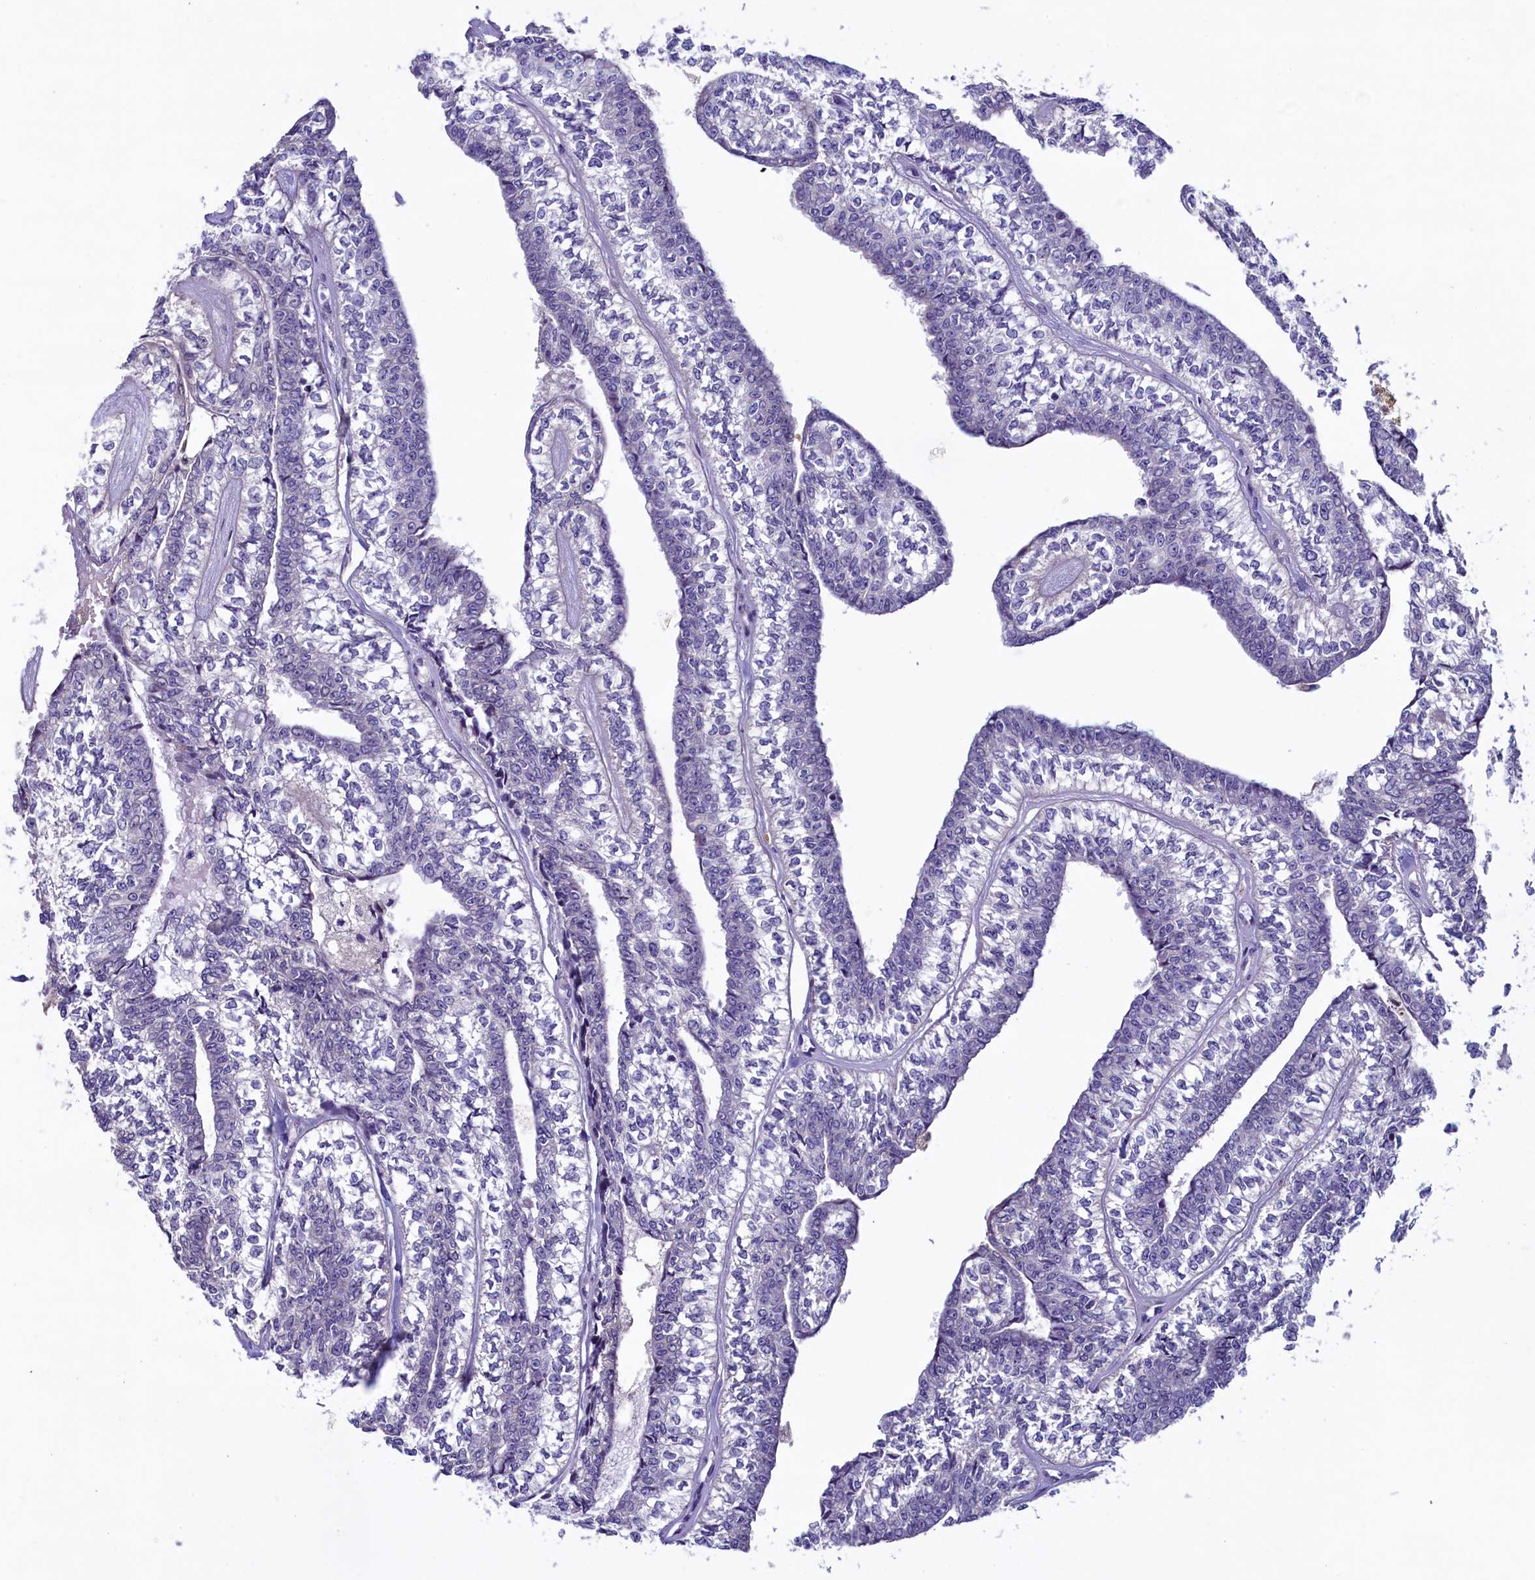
{"staining": {"intensity": "negative", "quantity": "none", "location": "none"}, "tissue": "head and neck cancer", "cell_type": "Tumor cells", "image_type": "cancer", "snomed": [{"axis": "morphology", "description": "Adenocarcinoma, NOS"}, {"axis": "topography", "description": "Head-Neck"}], "caption": "Head and neck adenocarcinoma was stained to show a protein in brown. There is no significant staining in tumor cells.", "gene": "KRBOX5", "patient": {"sex": "female", "age": 73}}